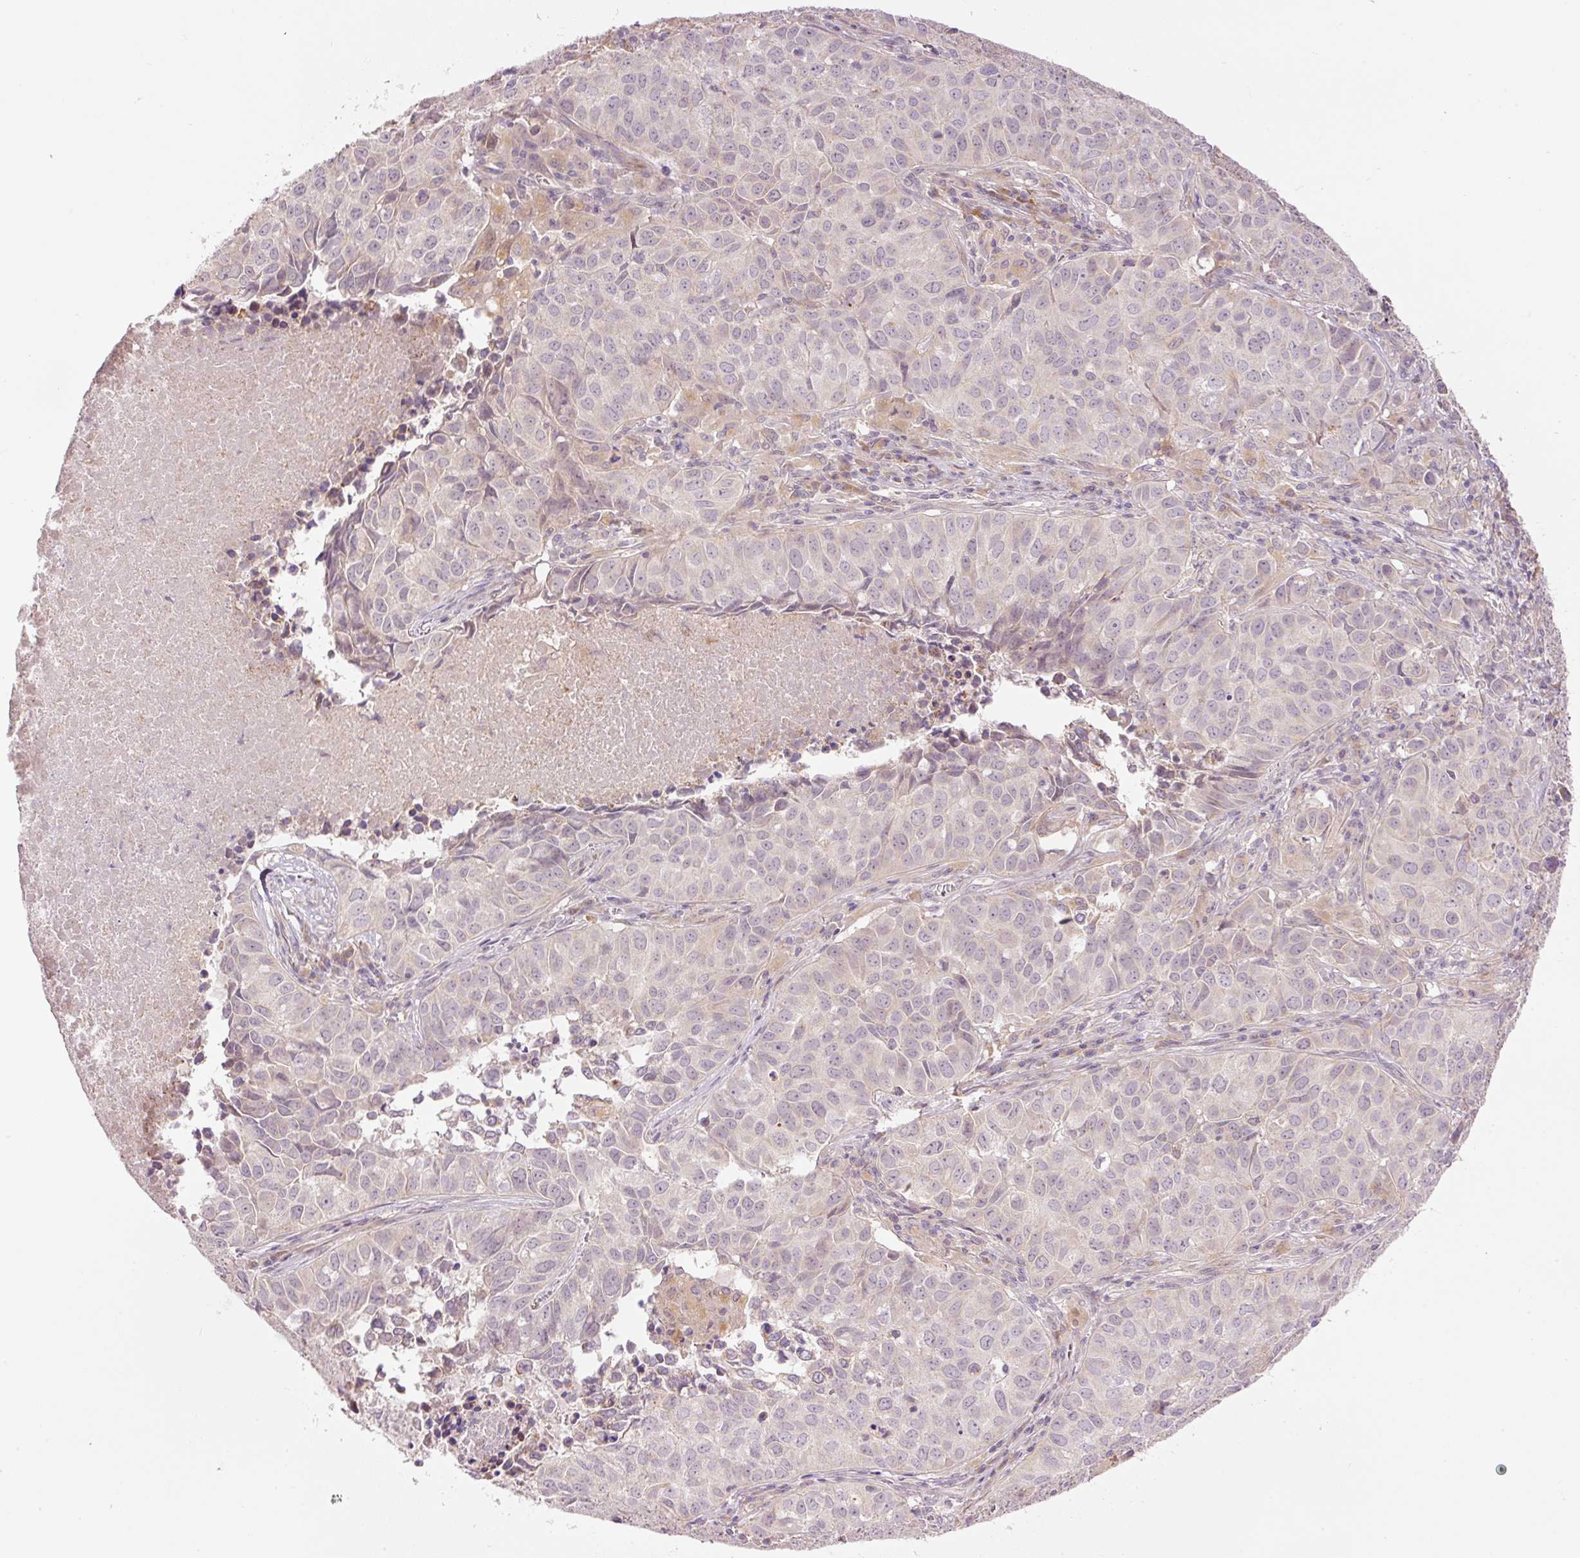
{"staining": {"intensity": "negative", "quantity": "none", "location": "none"}, "tissue": "lung cancer", "cell_type": "Tumor cells", "image_type": "cancer", "snomed": [{"axis": "morphology", "description": "Adenocarcinoma, NOS"}, {"axis": "topography", "description": "Lung"}], "caption": "The micrograph reveals no significant staining in tumor cells of lung adenocarcinoma.", "gene": "SLC29A3", "patient": {"sex": "female", "age": 50}}